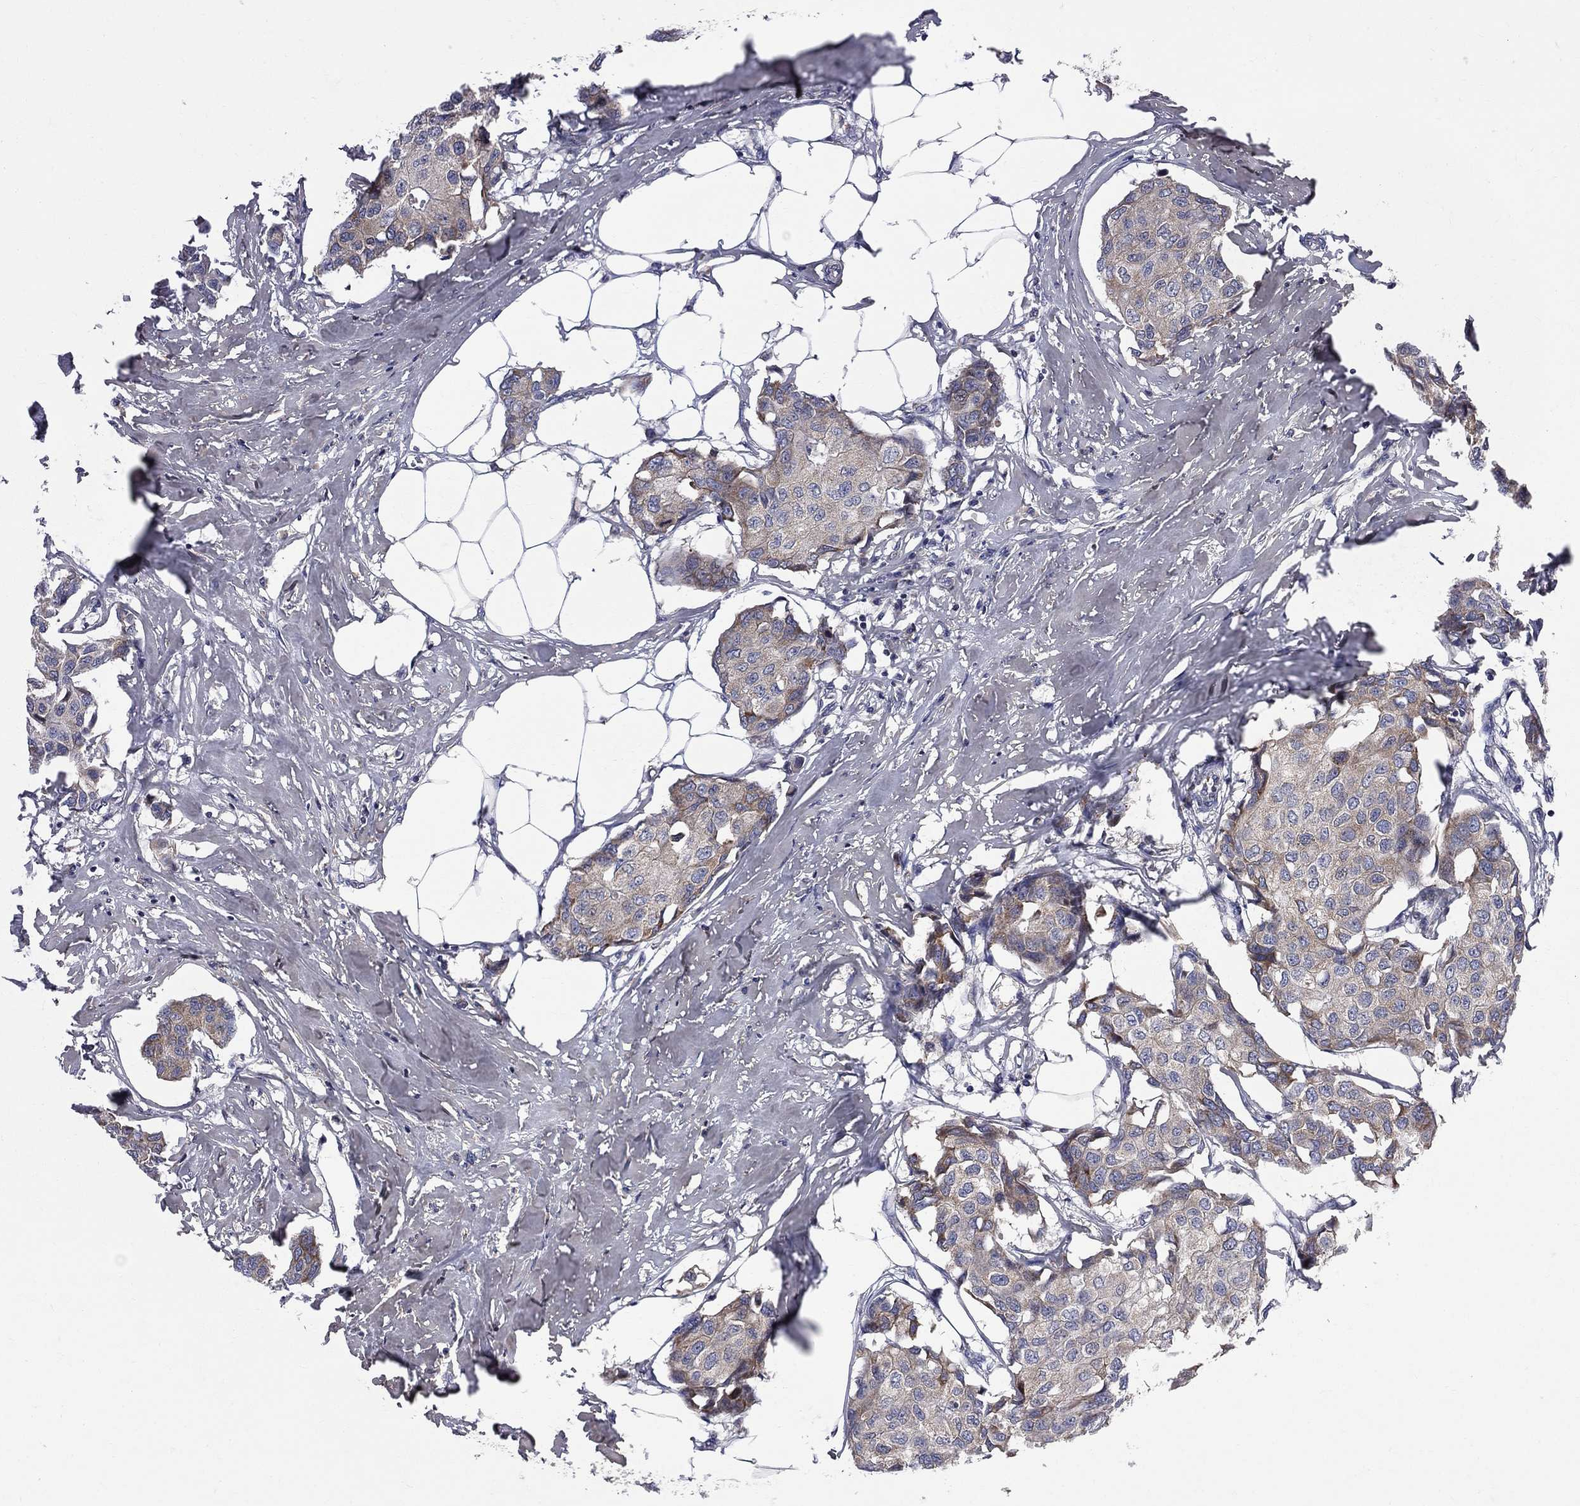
{"staining": {"intensity": "weak", "quantity": "<25%", "location": "cytoplasmic/membranous"}, "tissue": "breast cancer", "cell_type": "Tumor cells", "image_type": "cancer", "snomed": [{"axis": "morphology", "description": "Duct carcinoma"}, {"axis": "topography", "description": "Breast"}], "caption": "There is no significant staining in tumor cells of breast cancer. Brightfield microscopy of immunohistochemistry stained with DAB (brown) and hematoxylin (blue), captured at high magnification.", "gene": "CNOT11", "patient": {"sex": "female", "age": 80}}